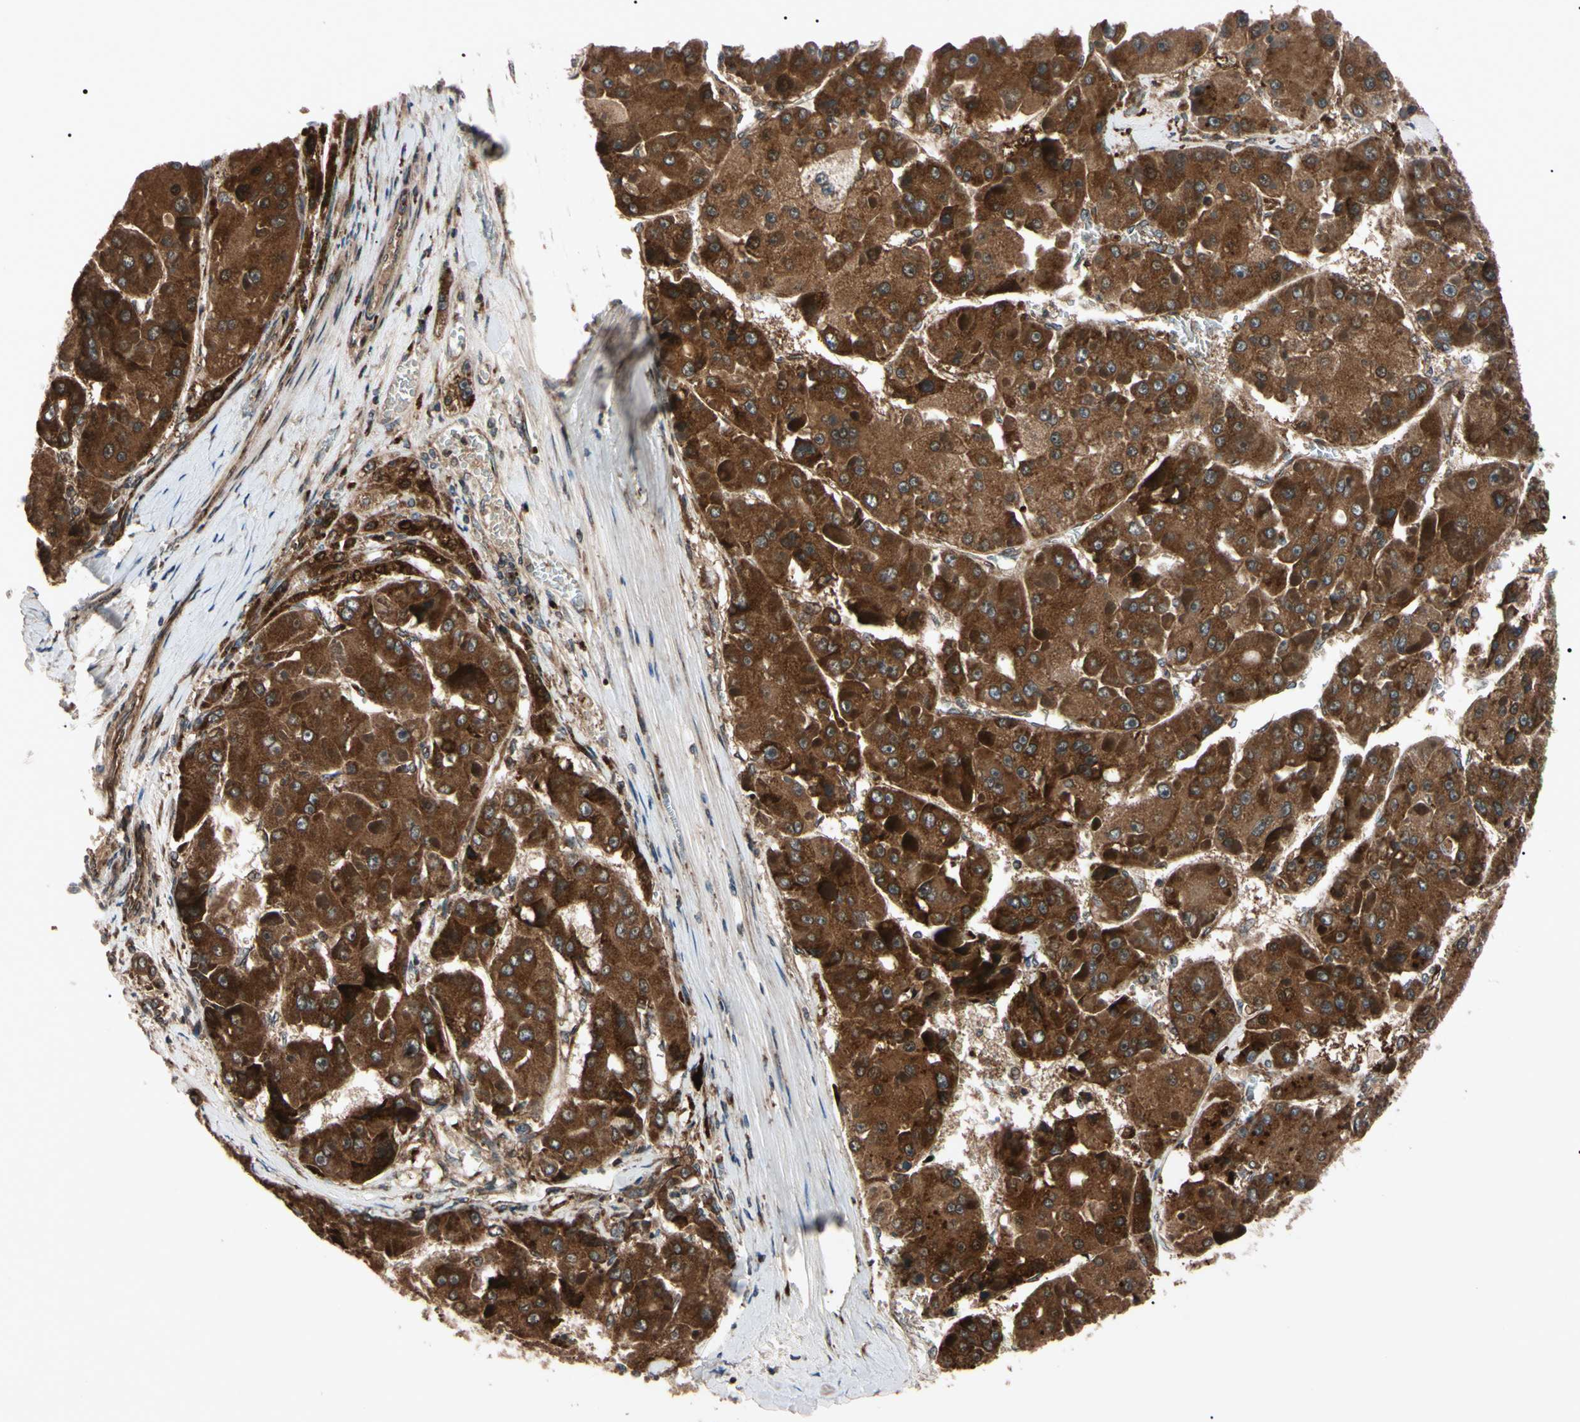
{"staining": {"intensity": "strong", "quantity": ">75%", "location": "cytoplasmic/membranous"}, "tissue": "liver cancer", "cell_type": "Tumor cells", "image_type": "cancer", "snomed": [{"axis": "morphology", "description": "Carcinoma, Hepatocellular, NOS"}, {"axis": "topography", "description": "Liver"}], "caption": "Immunohistochemistry (IHC) of liver cancer (hepatocellular carcinoma) shows high levels of strong cytoplasmic/membranous staining in about >75% of tumor cells. (brown staining indicates protein expression, while blue staining denotes nuclei).", "gene": "GUCY1B1", "patient": {"sex": "female", "age": 73}}